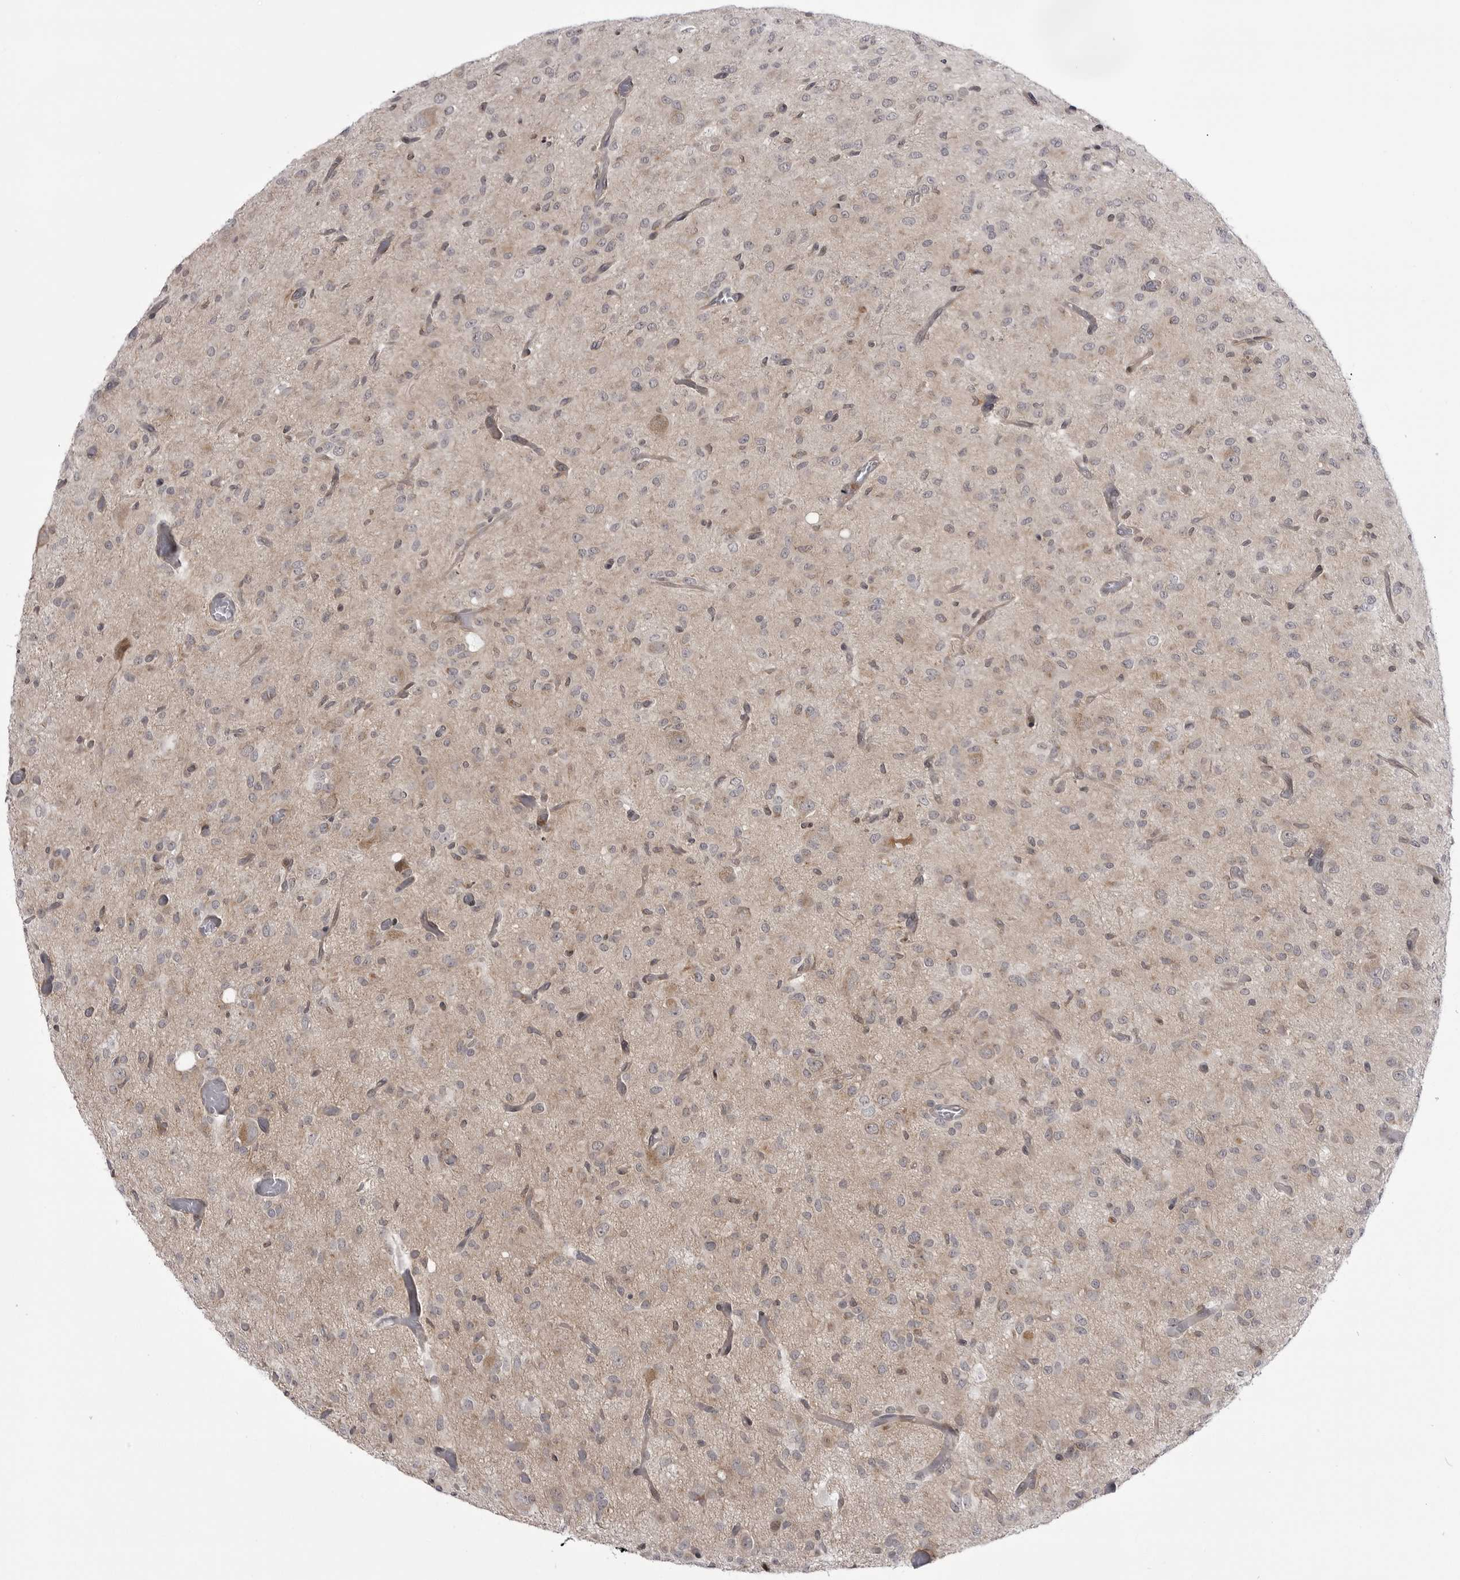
{"staining": {"intensity": "negative", "quantity": "none", "location": "none"}, "tissue": "glioma", "cell_type": "Tumor cells", "image_type": "cancer", "snomed": [{"axis": "morphology", "description": "Glioma, malignant, High grade"}, {"axis": "topography", "description": "Brain"}], "caption": "Glioma stained for a protein using IHC reveals no staining tumor cells.", "gene": "CCDC18", "patient": {"sex": "female", "age": 59}}